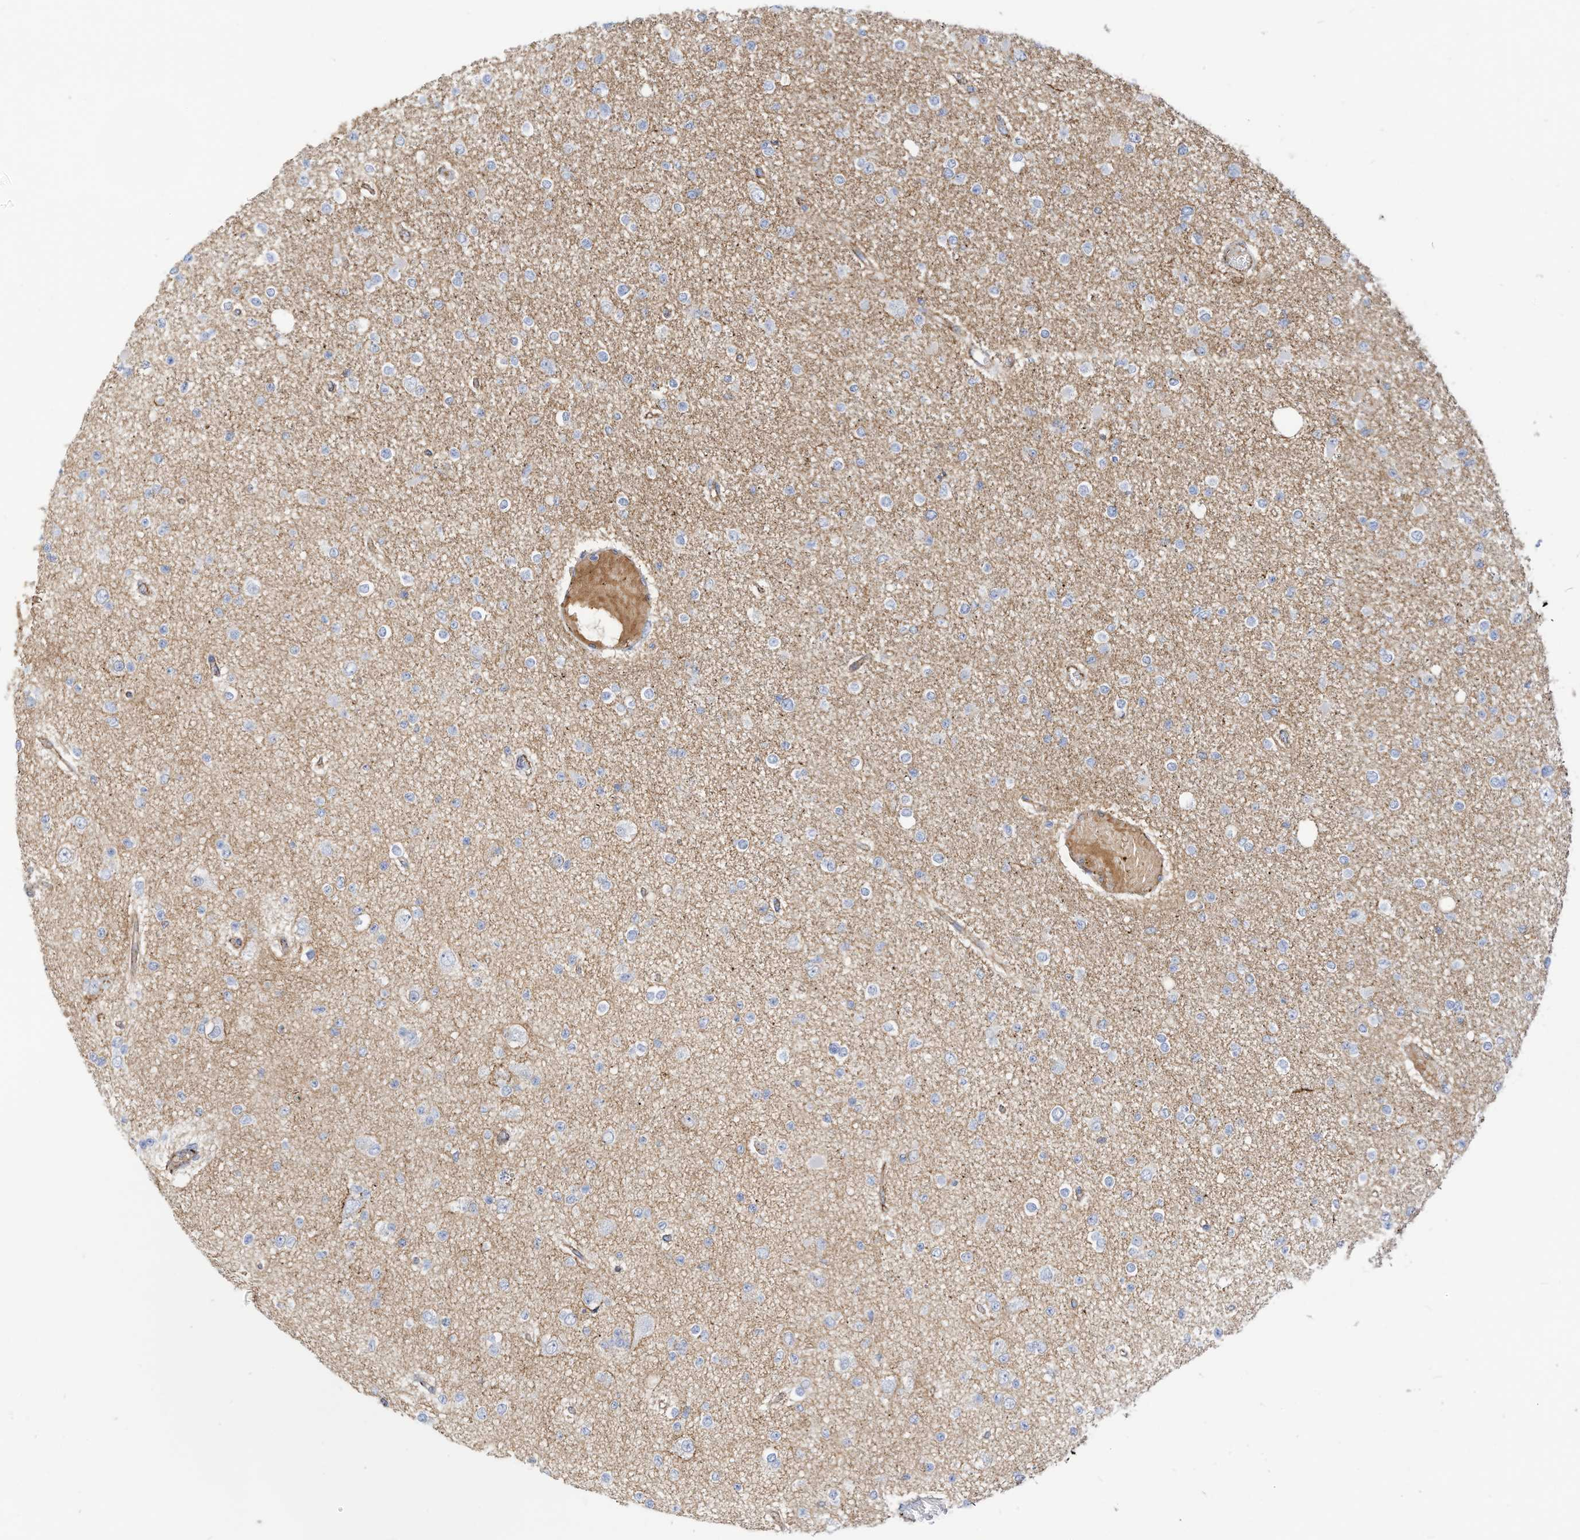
{"staining": {"intensity": "negative", "quantity": "none", "location": "none"}, "tissue": "glioma", "cell_type": "Tumor cells", "image_type": "cancer", "snomed": [{"axis": "morphology", "description": "Glioma, malignant, Low grade"}, {"axis": "topography", "description": "Brain"}], "caption": "A high-resolution histopathology image shows IHC staining of glioma, which exhibits no significant expression in tumor cells.", "gene": "TXNDC9", "patient": {"sex": "female", "age": 22}}